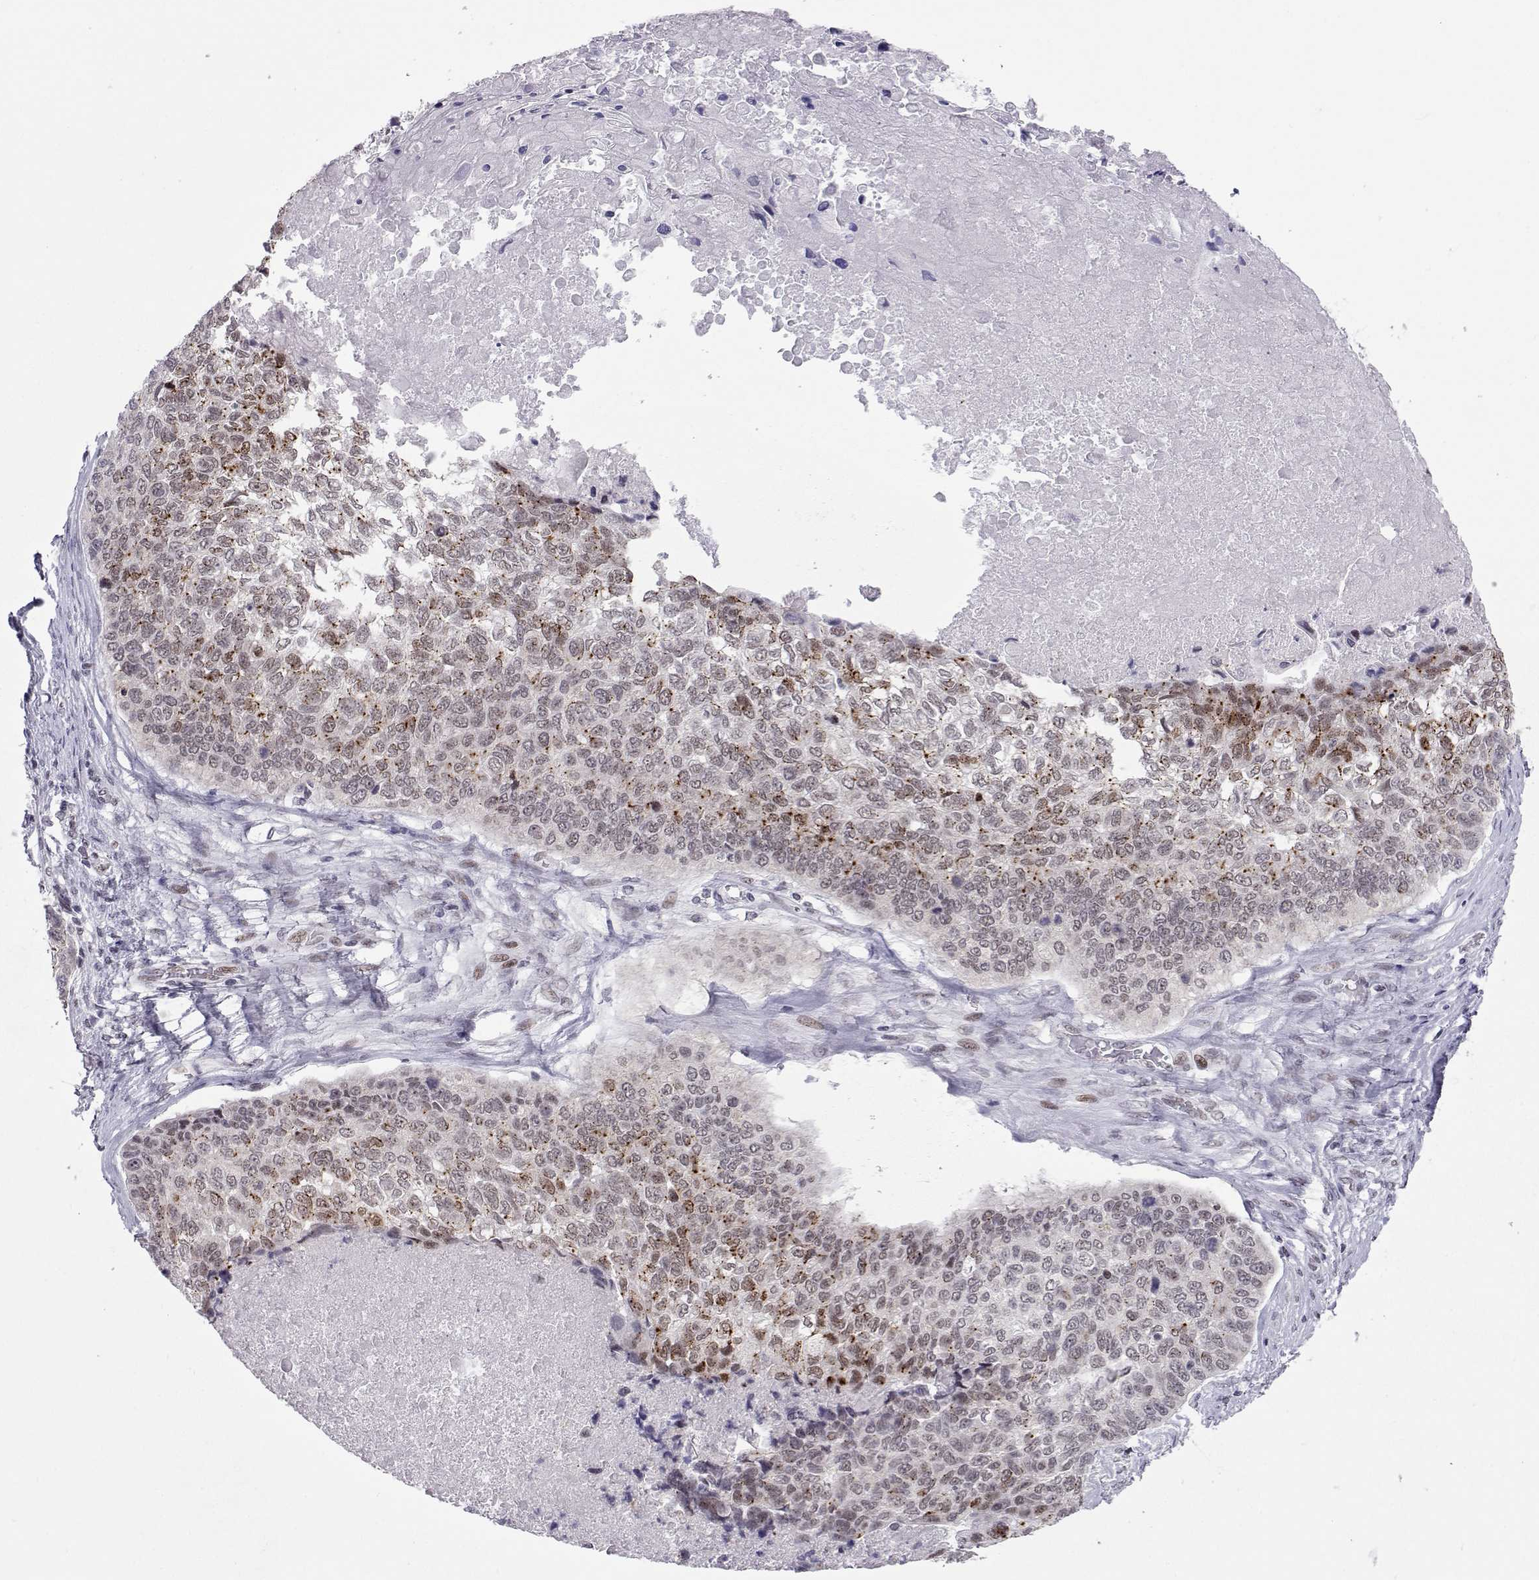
{"staining": {"intensity": "negative", "quantity": "none", "location": "none"}, "tissue": "lung cancer", "cell_type": "Tumor cells", "image_type": "cancer", "snomed": [{"axis": "morphology", "description": "Squamous cell carcinoma, NOS"}, {"axis": "topography", "description": "Lung"}], "caption": "This histopathology image is of lung cancer (squamous cell carcinoma) stained with immunohistochemistry to label a protein in brown with the nuclei are counter-stained blue. There is no expression in tumor cells.", "gene": "SIX6", "patient": {"sex": "male", "age": 69}}